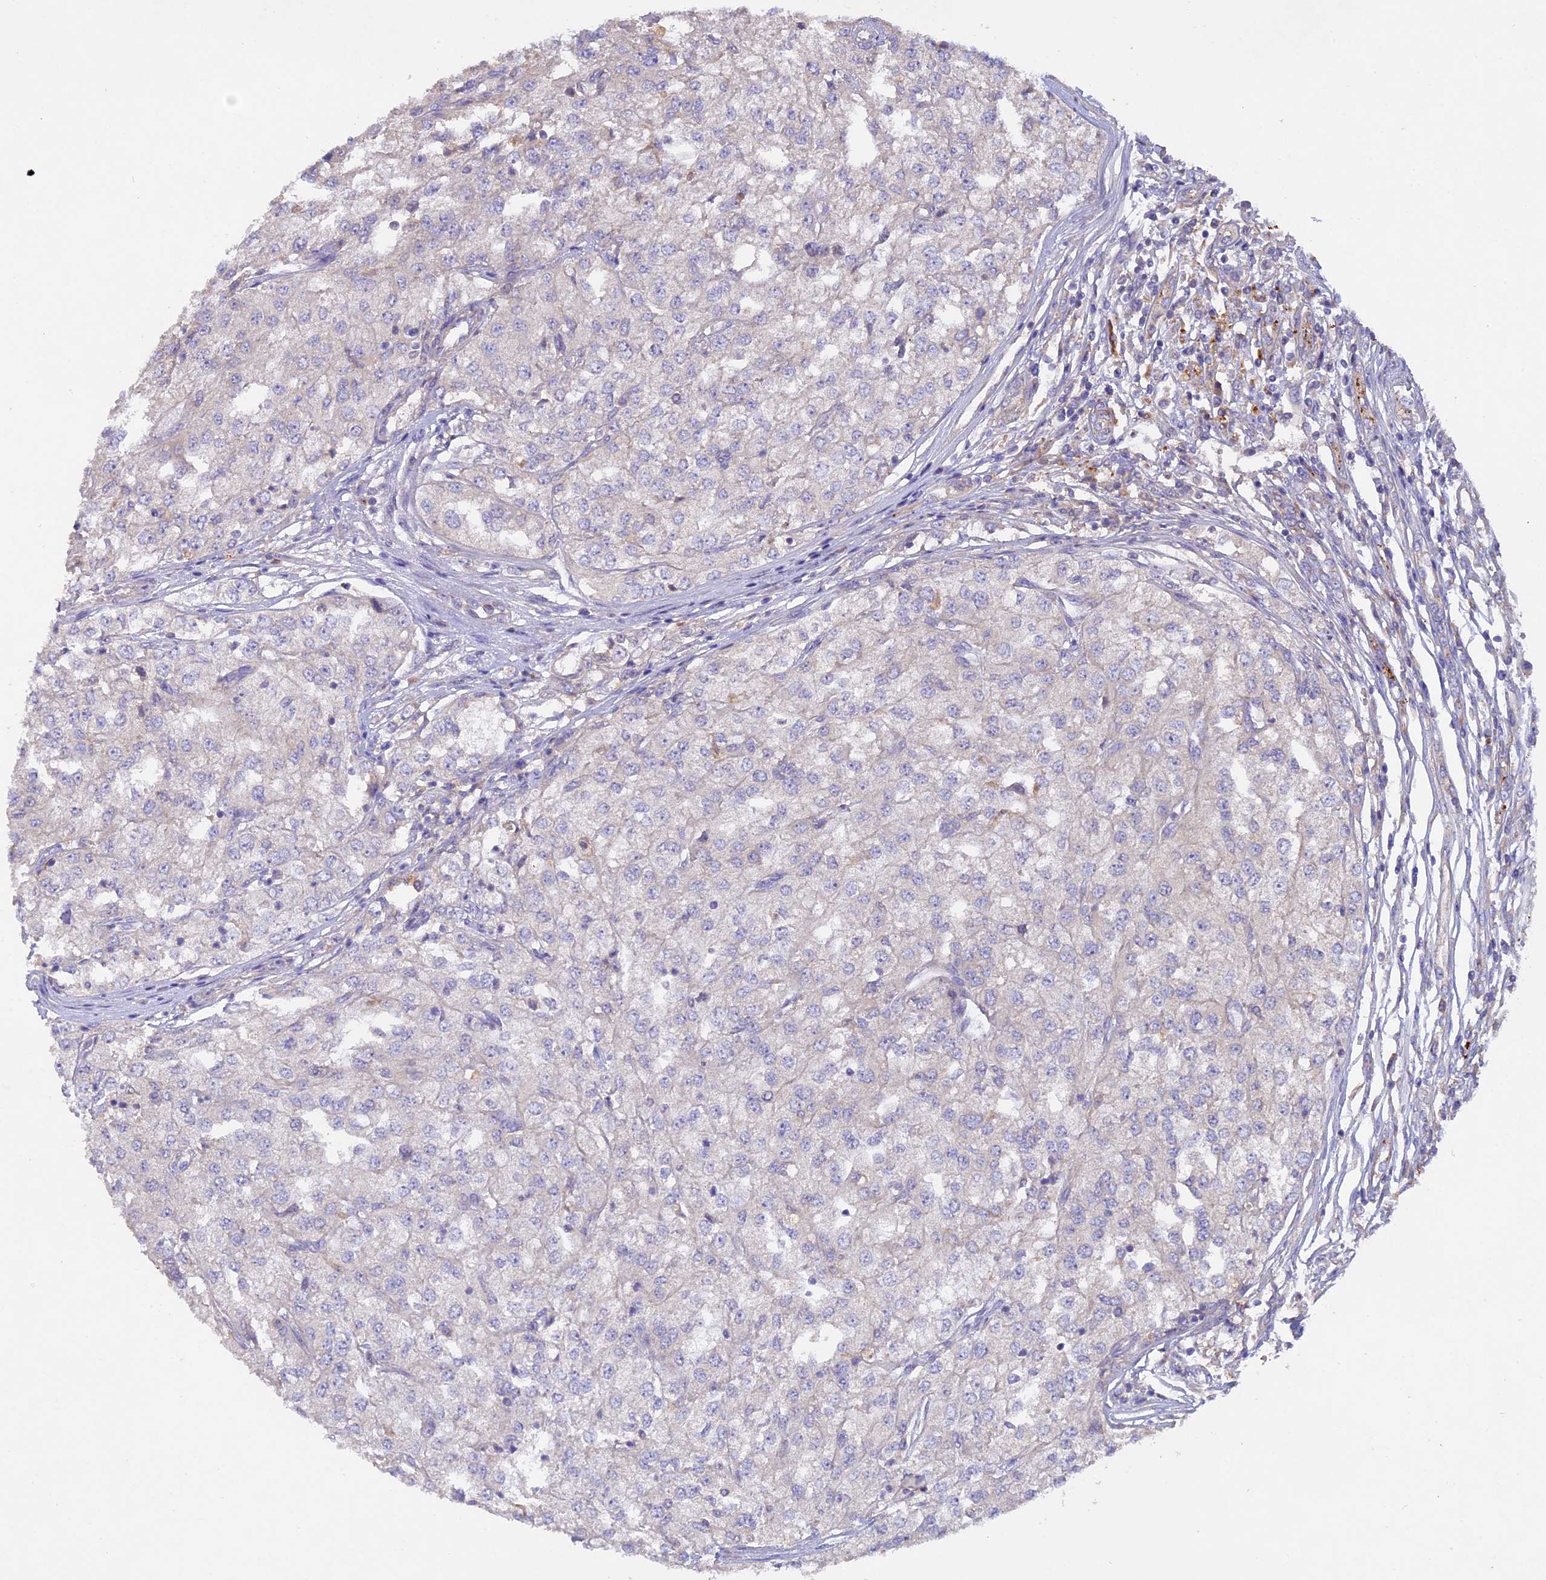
{"staining": {"intensity": "negative", "quantity": "none", "location": "none"}, "tissue": "renal cancer", "cell_type": "Tumor cells", "image_type": "cancer", "snomed": [{"axis": "morphology", "description": "Adenocarcinoma, NOS"}, {"axis": "topography", "description": "Kidney"}], "caption": "This is an immunohistochemistry image of human adenocarcinoma (renal). There is no expression in tumor cells.", "gene": "SLC26A4", "patient": {"sex": "female", "age": 54}}